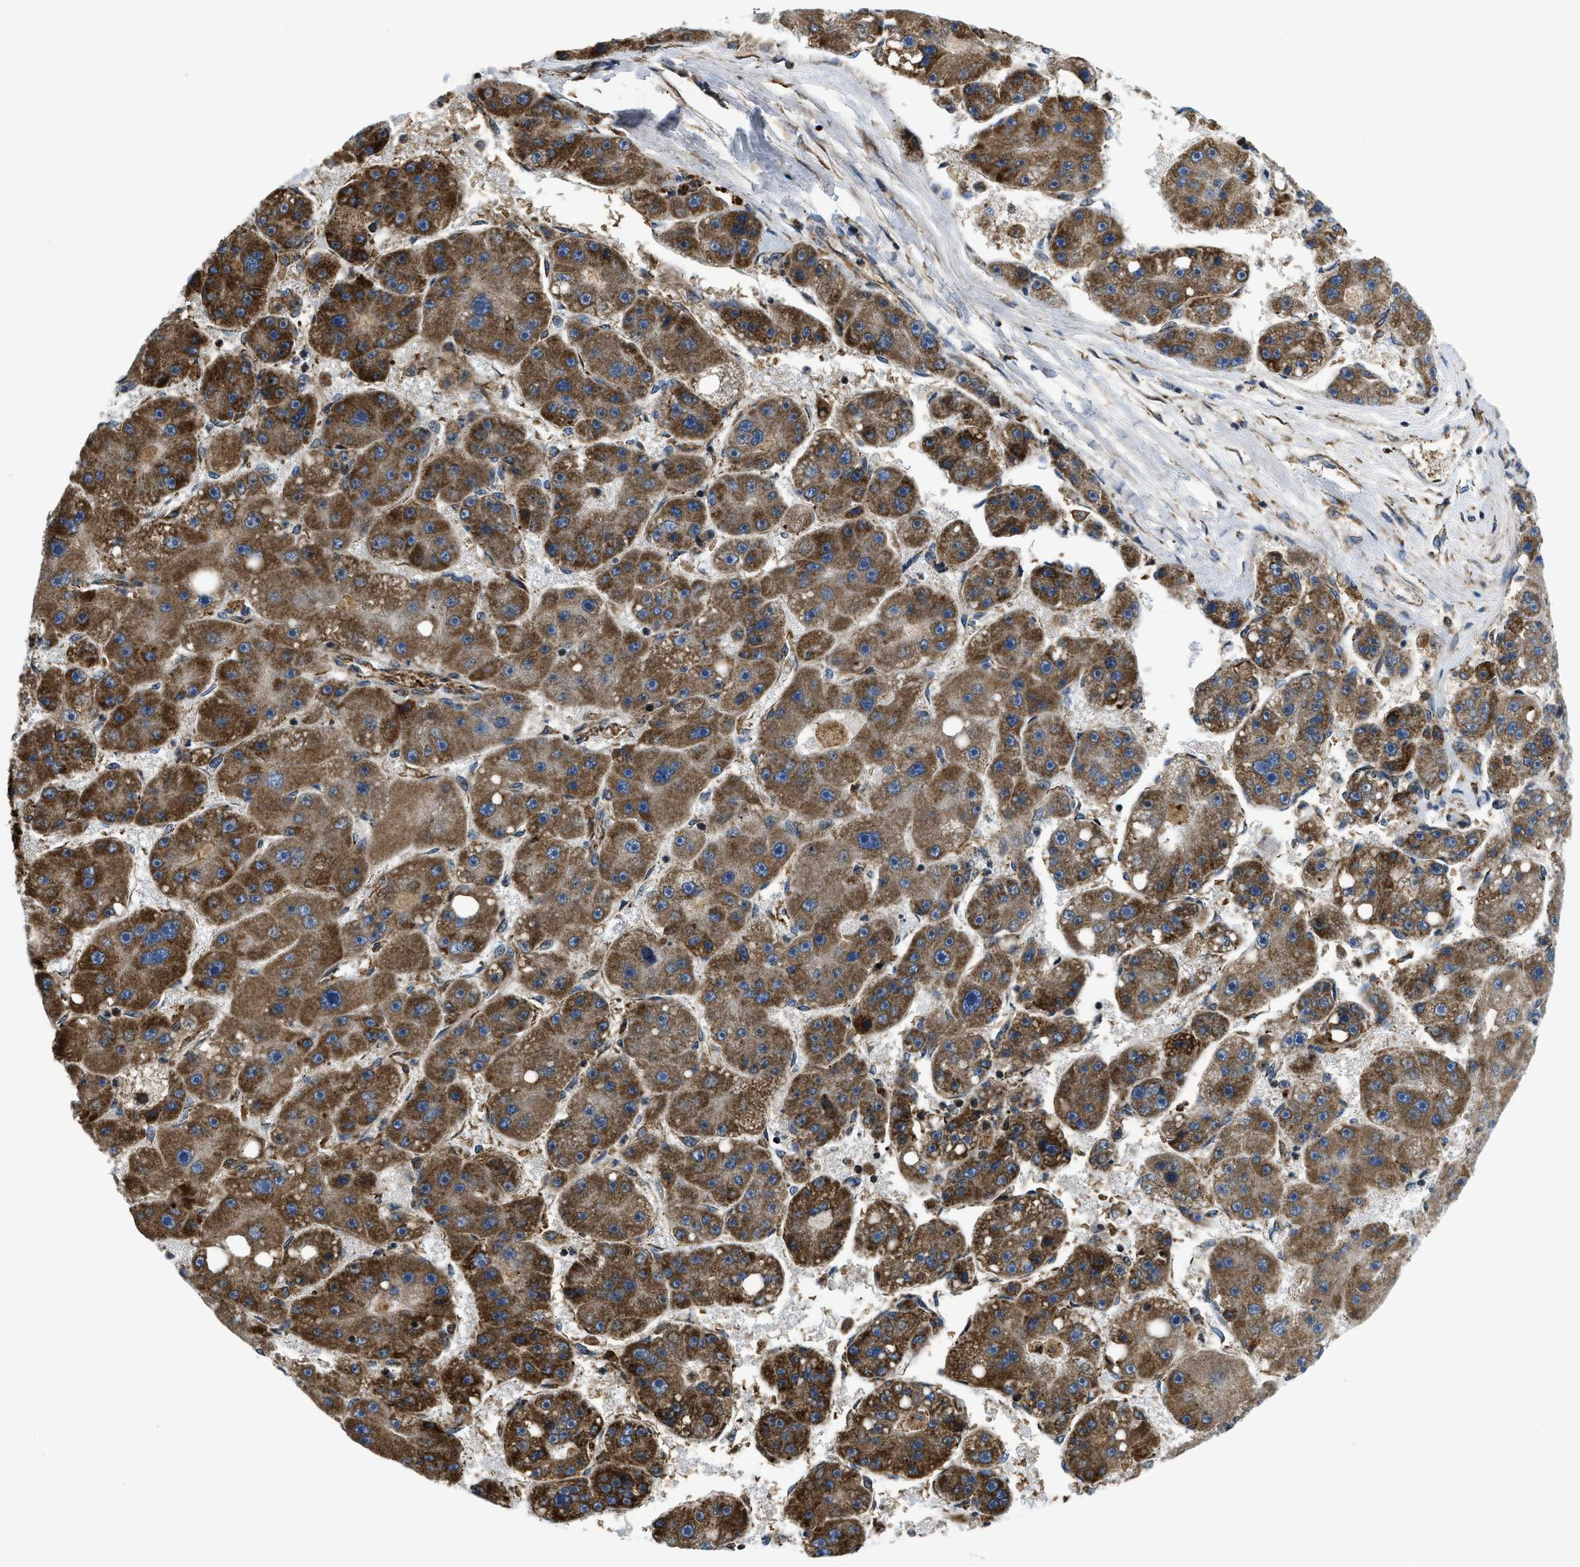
{"staining": {"intensity": "moderate", "quantity": ">75%", "location": "cytoplasmic/membranous"}, "tissue": "liver cancer", "cell_type": "Tumor cells", "image_type": "cancer", "snomed": [{"axis": "morphology", "description": "Carcinoma, Hepatocellular, NOS"}, {"axis": "topography", "description": "Liver"}], "caption": "Brown immunohistochemical staining in liver cancer shows moderate cytoplasmic/membranous expression in about >75% of tumor cells.", "gene": "CSPG4", "patient": {"sex": "female", "age": 61}}